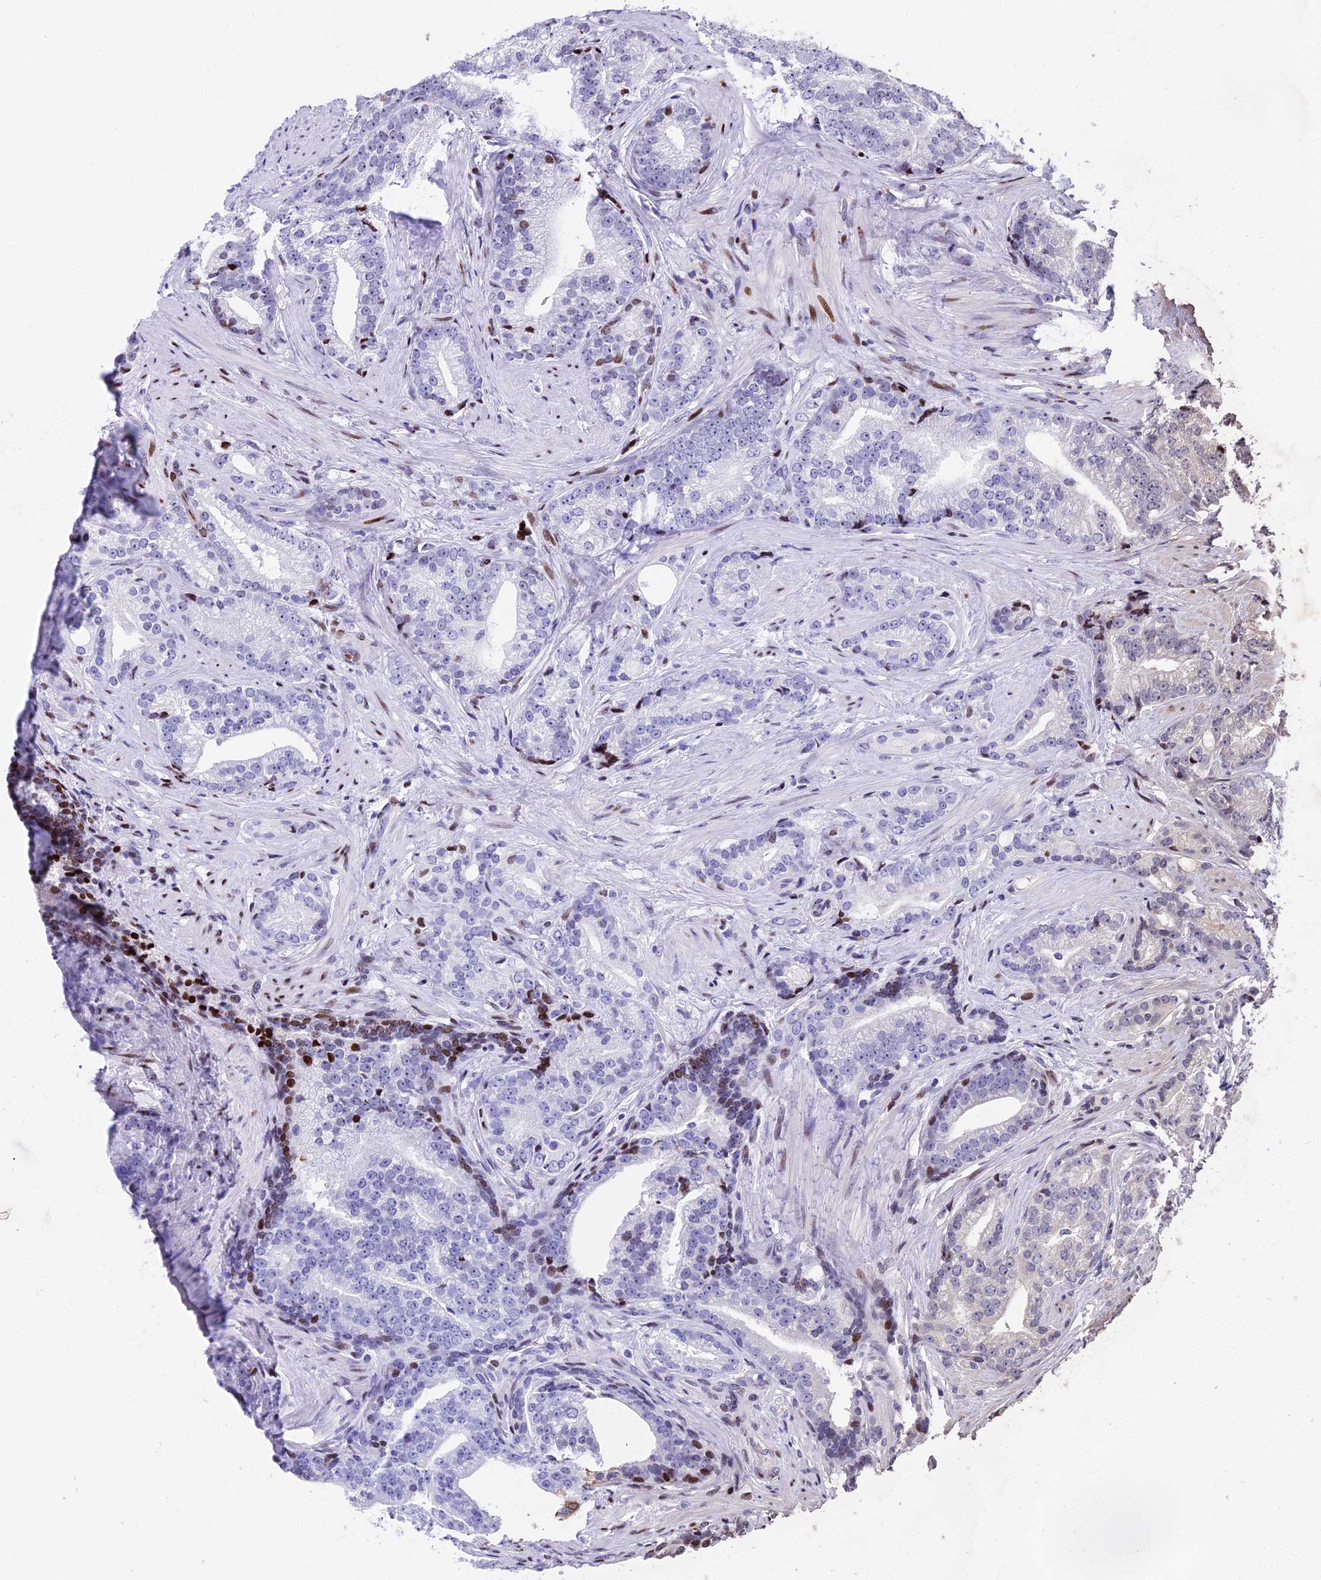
{"staining": {"intensity": "moderate", "quantity": "<25%", "location": "nuclear"}, "tissue": "prostate cancer", "cell_type": "Tumor cells", "image_type": "cancer", "snomed": [{"axis": "morphology", "description": "Adenocarcinoma, Low grade"}, {"axis": "topography", "description": "Prostate"}], "caption": "A photomicrograph of prostate cancer stained for a protein exhibits moderate nuclear brown staining in tumor cells.", "gene": "BTBD3", "patient": {"sex": "male", "age": 71}}